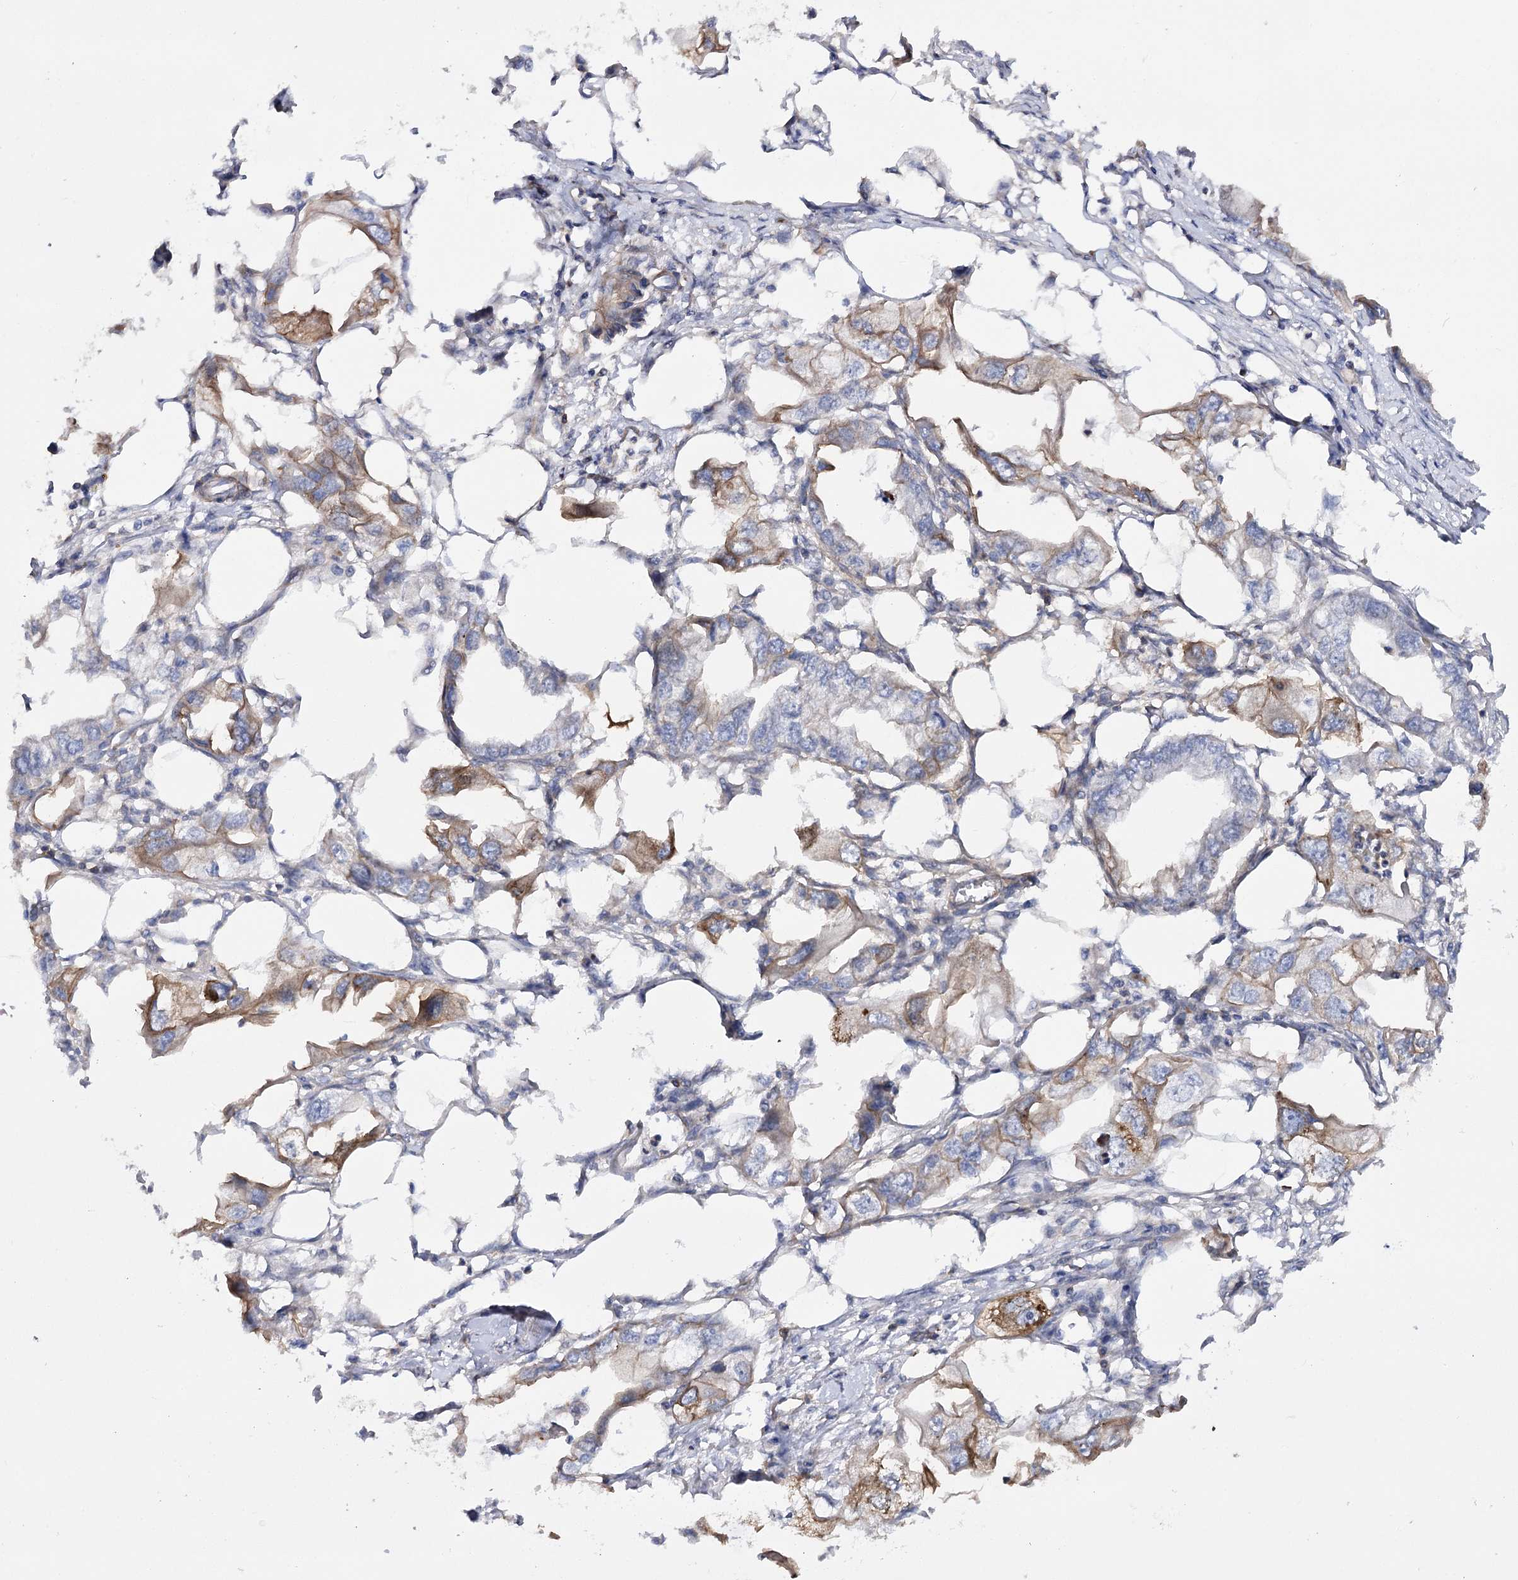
{"staining": {"intensity": "weak", "quantity": "<25%", "location": "cytoplasmic/membranous"}, "tissue": "endometrial cancer", "cell_type": "Tumor cells", "image_type": "cancer", "snomed": [{"axis": "morphology", "description": "Adenocarcinoma, NOS"}, {"axis": "morphology", "description": "Adenocarcinoma, metastatic, NOS"}, {"axis": "topography", "description": "Adipose tissue"}, {"axis": "topography", "description": "Endometrium"}], "caption": "IHC photomicrograph of neoplastic tissue: adenocarcinoma (endometrial) stained with DAB reveals no significant protein positivity in tumor cells.", "gene": "SYNPO2", "patient": {"sex": "female", "age": 67}}